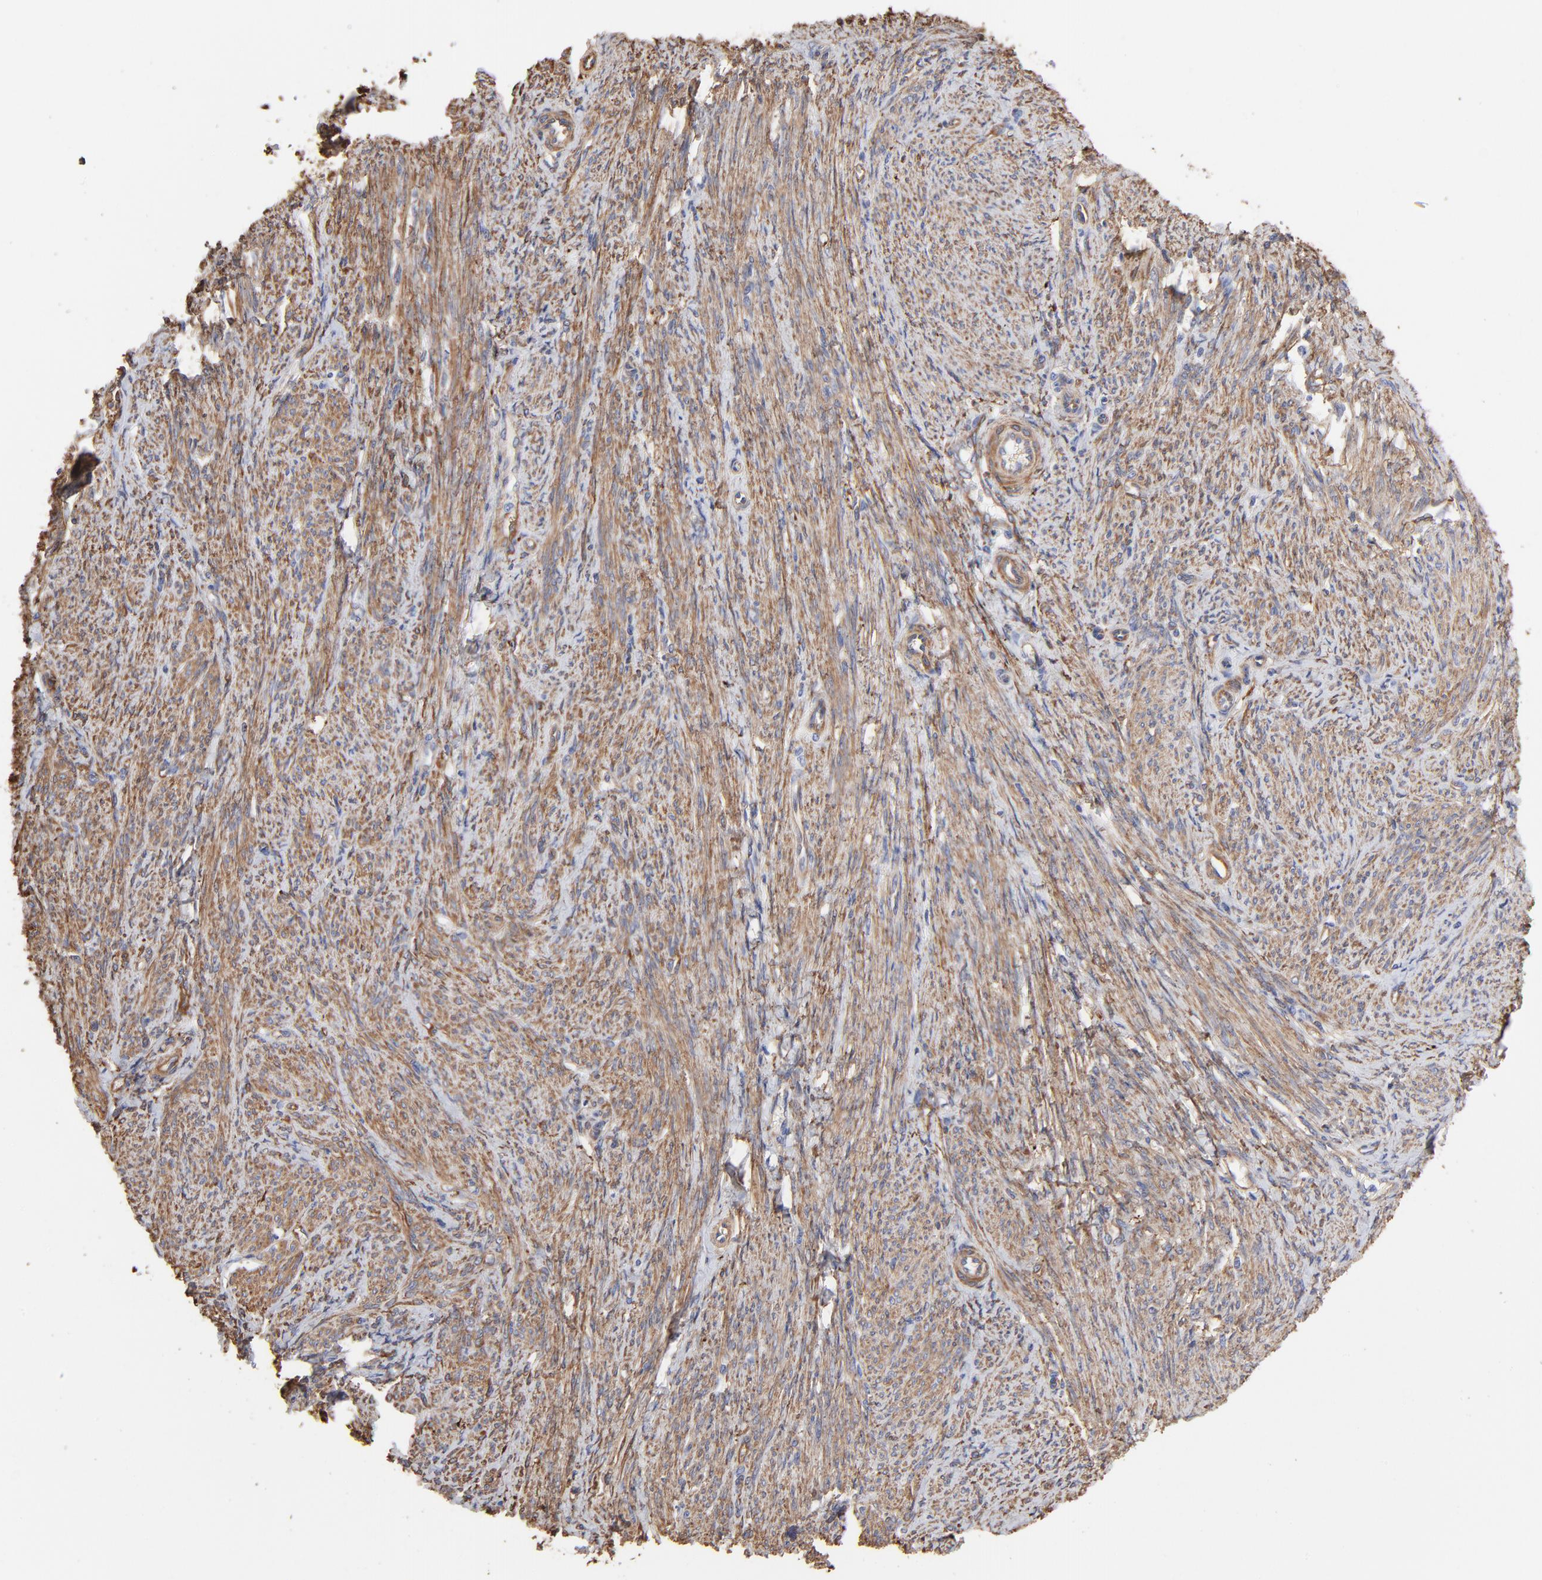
{"staining": {"intensity": "weak", "quantity": ">75%", "location": "cytoplasmic/membranous"}, "tissue": "smooth muscle", "cell_type": "Smooth muscle cells", "image_type": "normal", "snomed": [{"axis": "morphology", "description": "Normal tissue, NOS"}, {"axis": "topography", "description": "Smooth muscle"}, {"axis": "topography", "description": "Cervix"}], "caption": "About >75% of smooth muscle cells in unremarkable human smooth muscle exhibit weak cytoplasmic/membranous protein staining as visualized by brown immunohistochemical staining.", "gene": "CILP", "patient": {"sex": "female", "age": 70}}